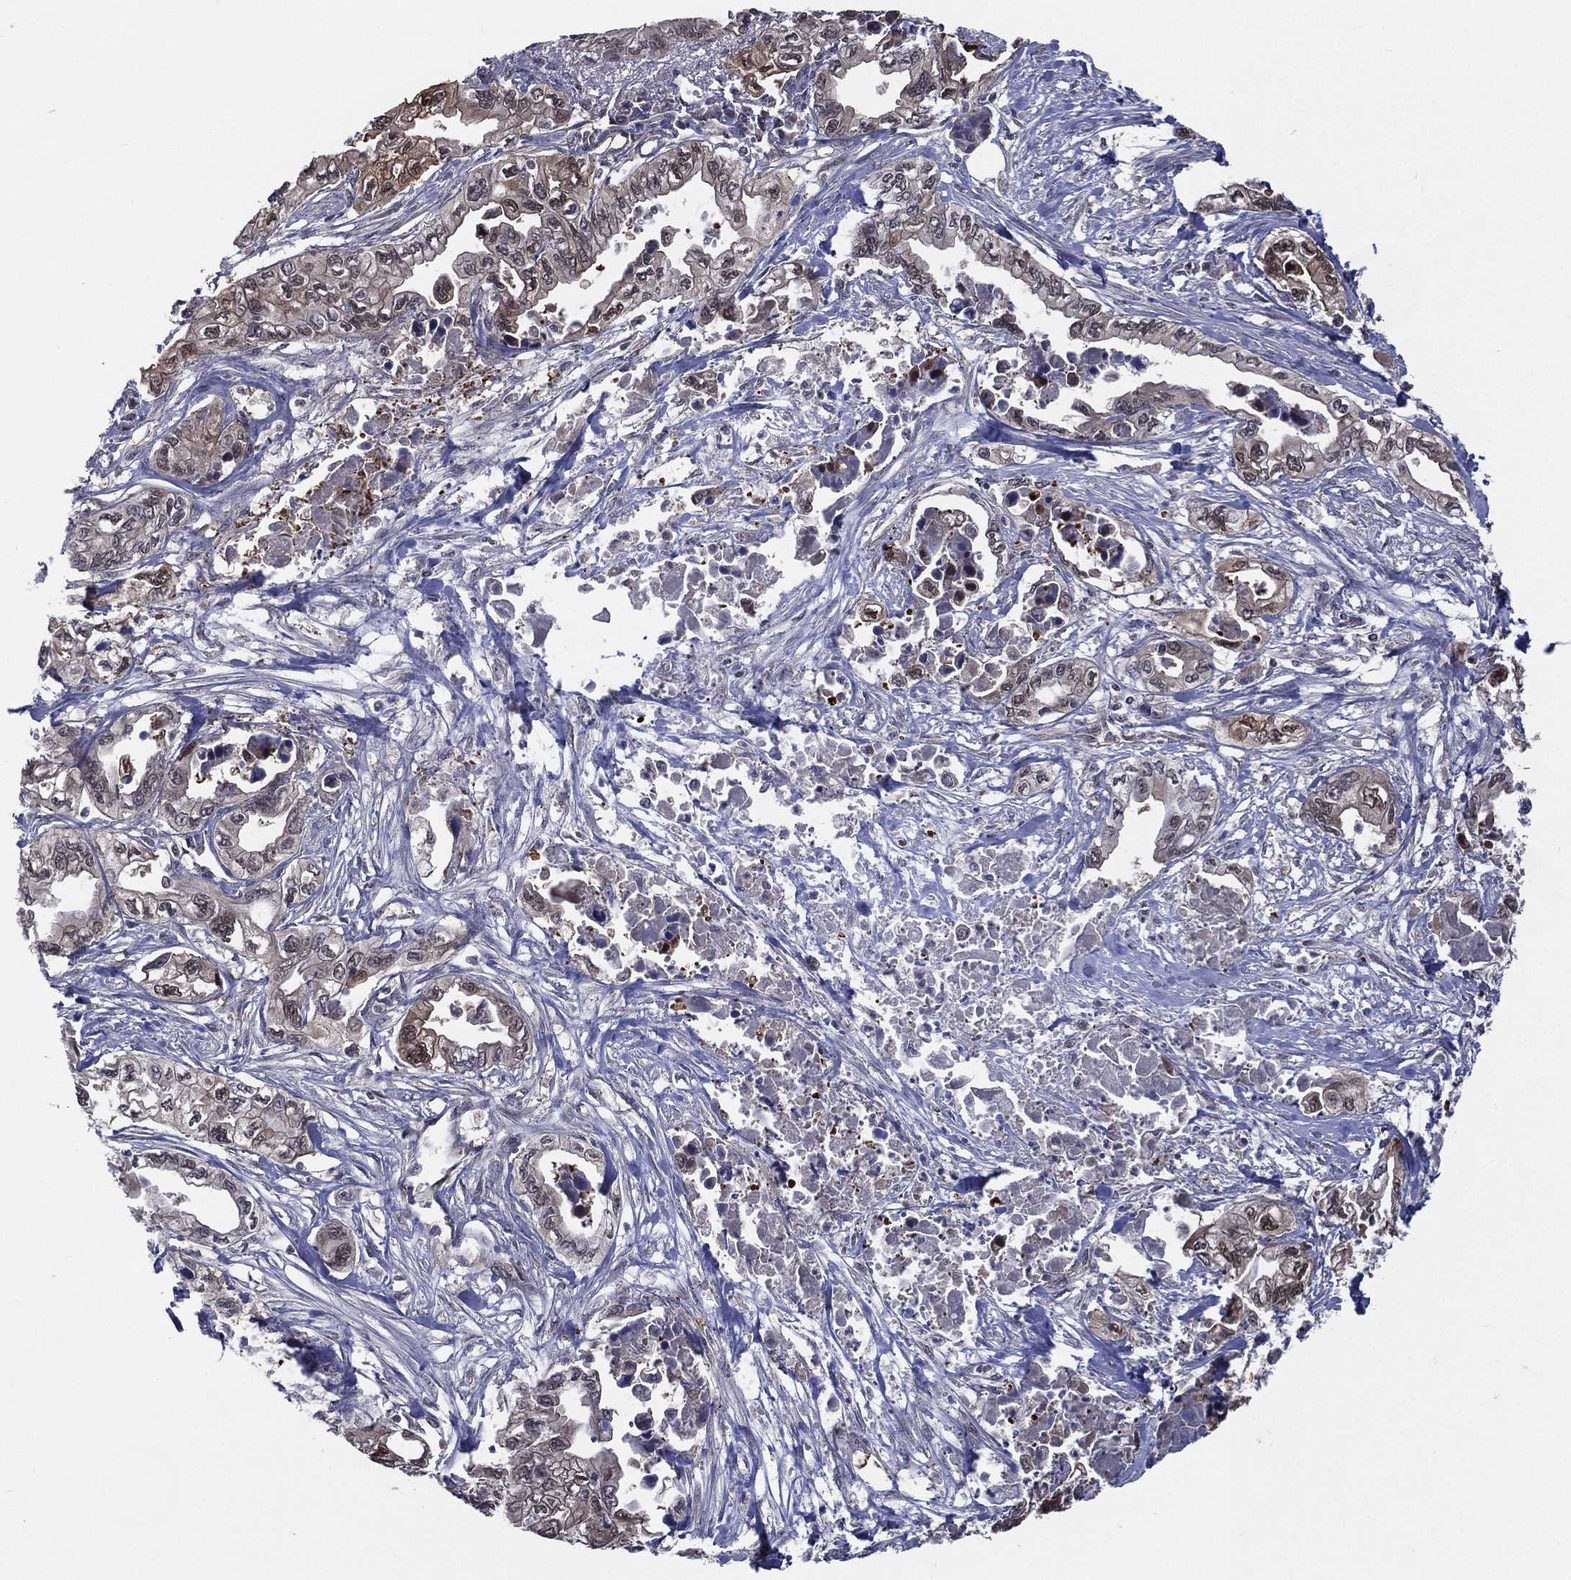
{"staining": {"intensity": "moderate", "quantity": "25%-75%", "location": "cytoplasmic/membranous"}, "tissue": "pancreatic cancer", "cell_type": "Tumor cells", "image_type": "cancer", "snomed": [{"axis": "morphology", "description": "Adenocarcinoma, NOS"}, {"axis": "topography", "description": "Pancreas"}], "caption": "A medium amount of moderate cytoplasmic/membranous positivity is seen in approximately 25%-75% of tumor cells in pancreatic adenocarcinoma tissue.", "gene": "MTAP", "patient": {"sex": "male", "age": 68}}